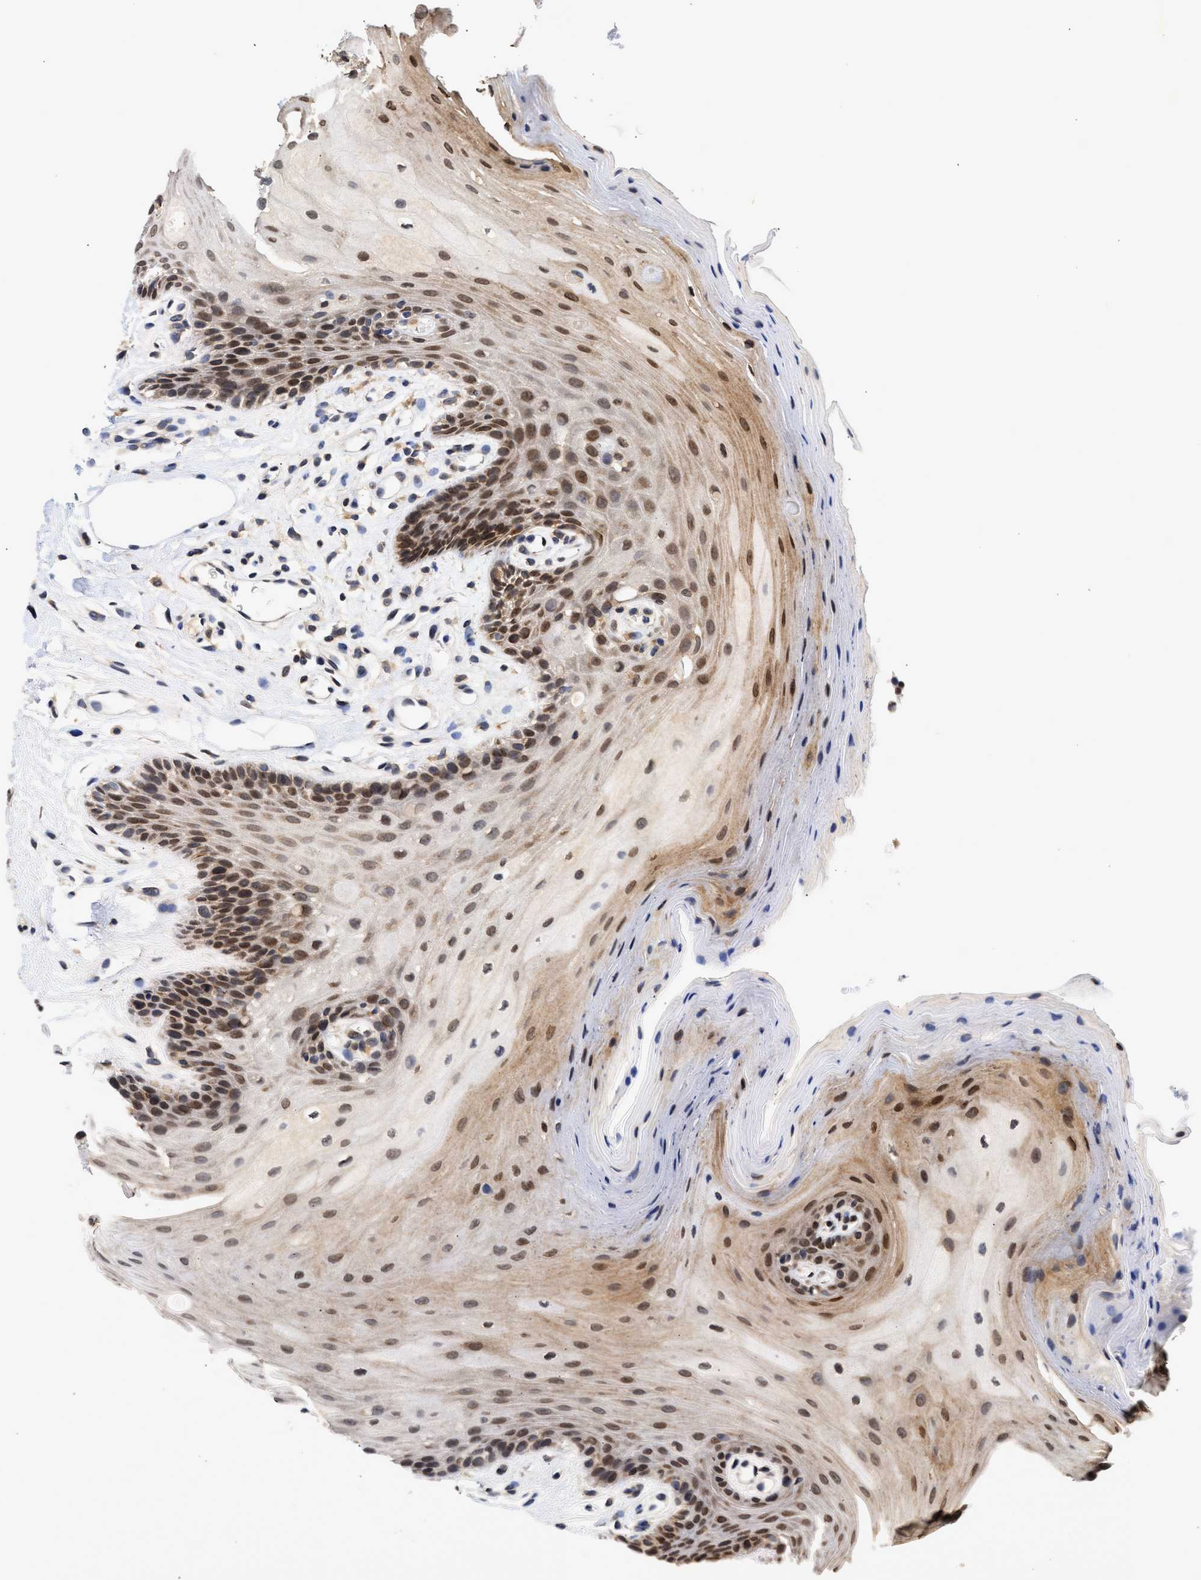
{"staining": {"intensity": "moderate", "quantity": ">75%", "location": "cytoplasmic/membranous,nuclear"}, "tissue": "oral mucosa", "cell_type": "Squamous epithelial cells", "image_type": "normal", "snomed": [{"axis": "morphology", "description": "Normal tissue, NOS"}, {"axis": "morphology", "description": "Squamous cell carcinoma, NOS"}, {"axis": "topography", "description": "Oral tissue"}, {"axis": "topography", "description": "Head-Neck"}], "caption": "Moderate cytoplasmic/membranous,nuclear staining for a protein is identified in about >75% of squamous epithelial cells of benign oral mucosa using immunohistochemistry.", "gene": "NUP35", "patient": {"sex": "male", "age": 71}}